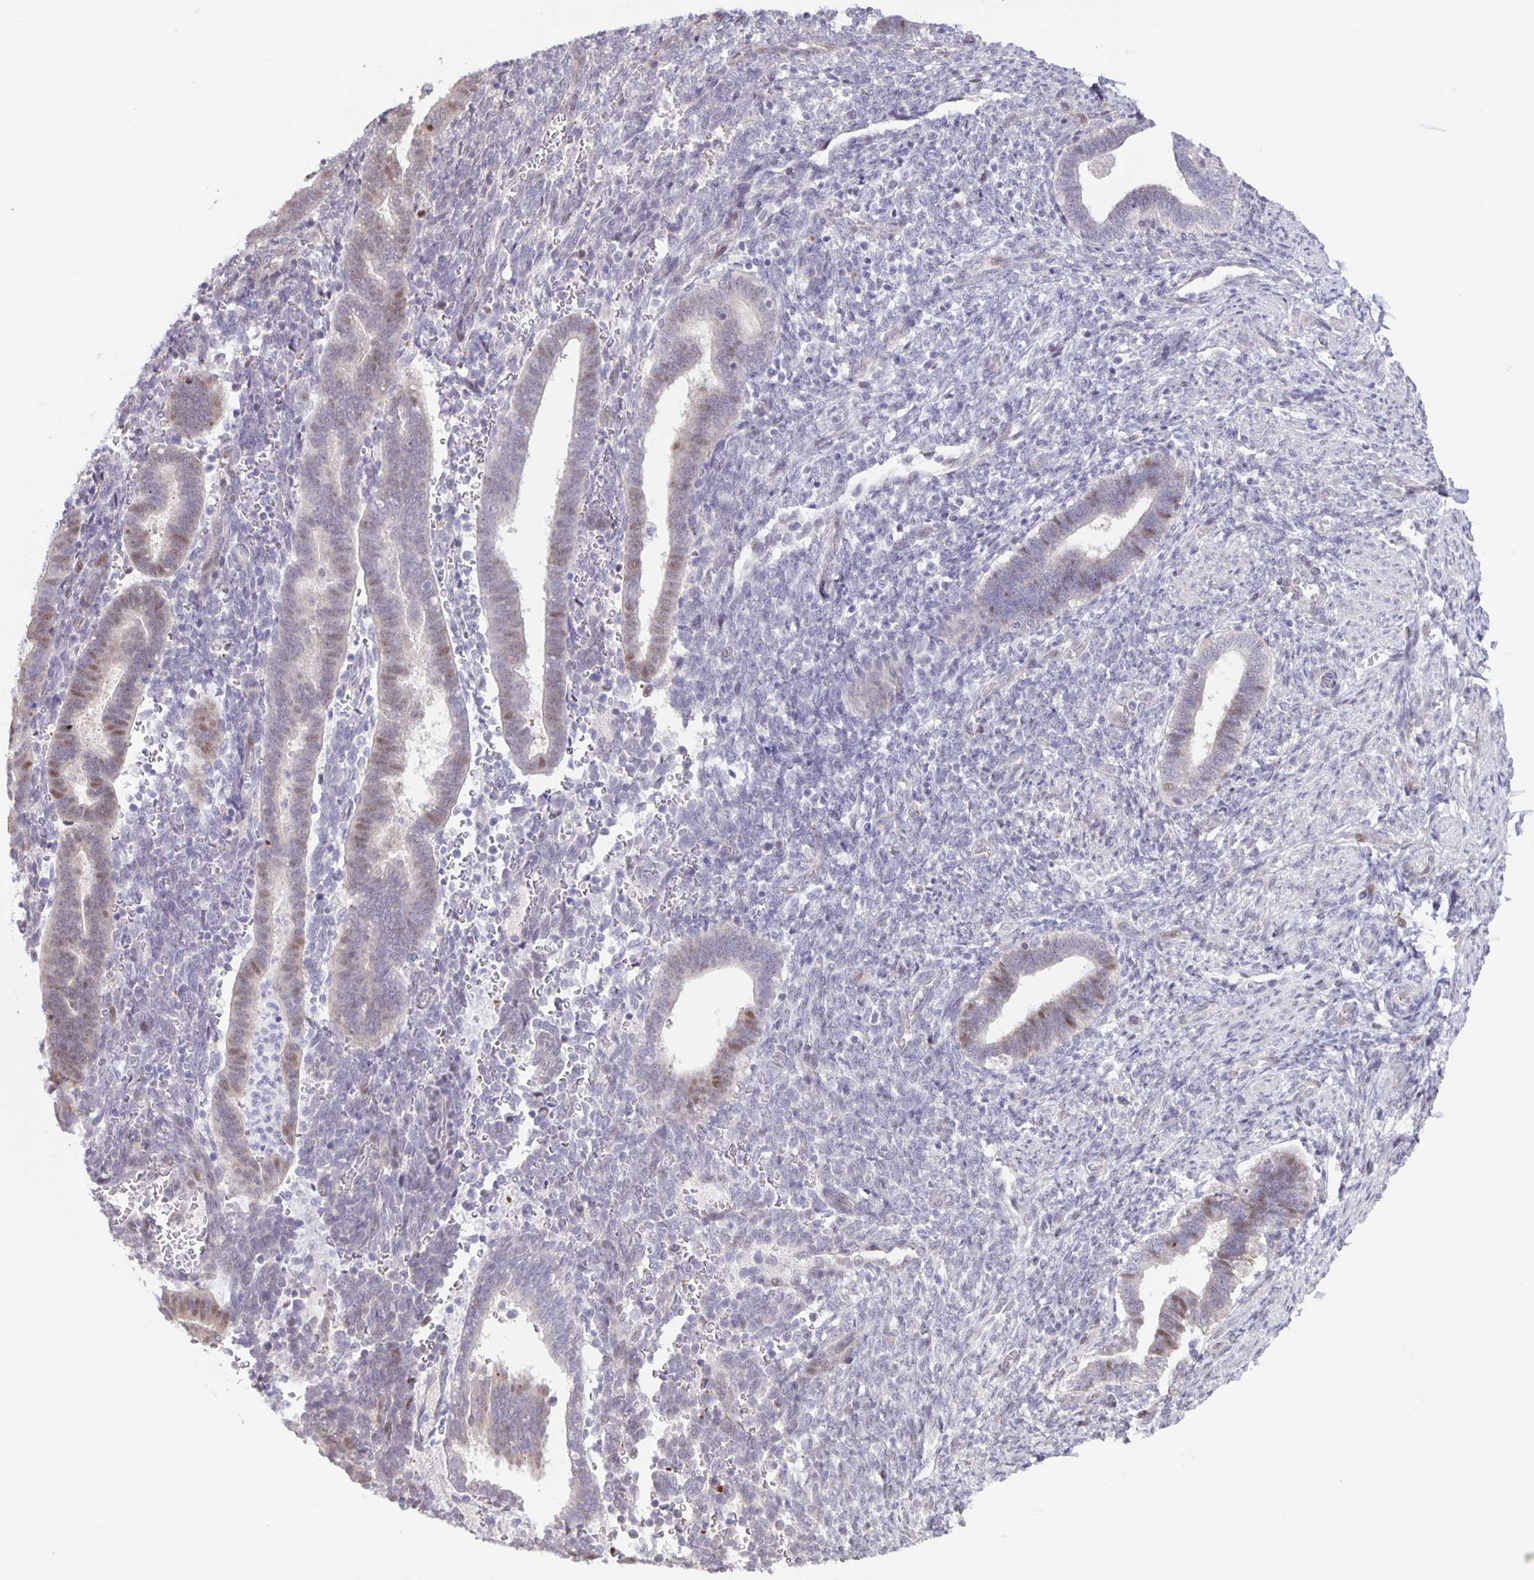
{"staining": {"intensity": "negative", "quantity": "none", "location": "none"}, "tissue": "endometrium", "cell_type": "Cells in endometrial stroma", "image_type": "normal", "snomed": [{"axis": "morphology", "description": "Normal tissue, NOS"}, {"axis": "topography", "description": "Endometrium"}], "caption": "DAB immunohistochemical staining of unremarkable human endometrium displays no significant staining in cells in endometrial stroma. (Brightfield microscopy of DAB IHC at high magnification).", "gene": "MAPK12", "patient": {"sex": "female", "age": 34}}